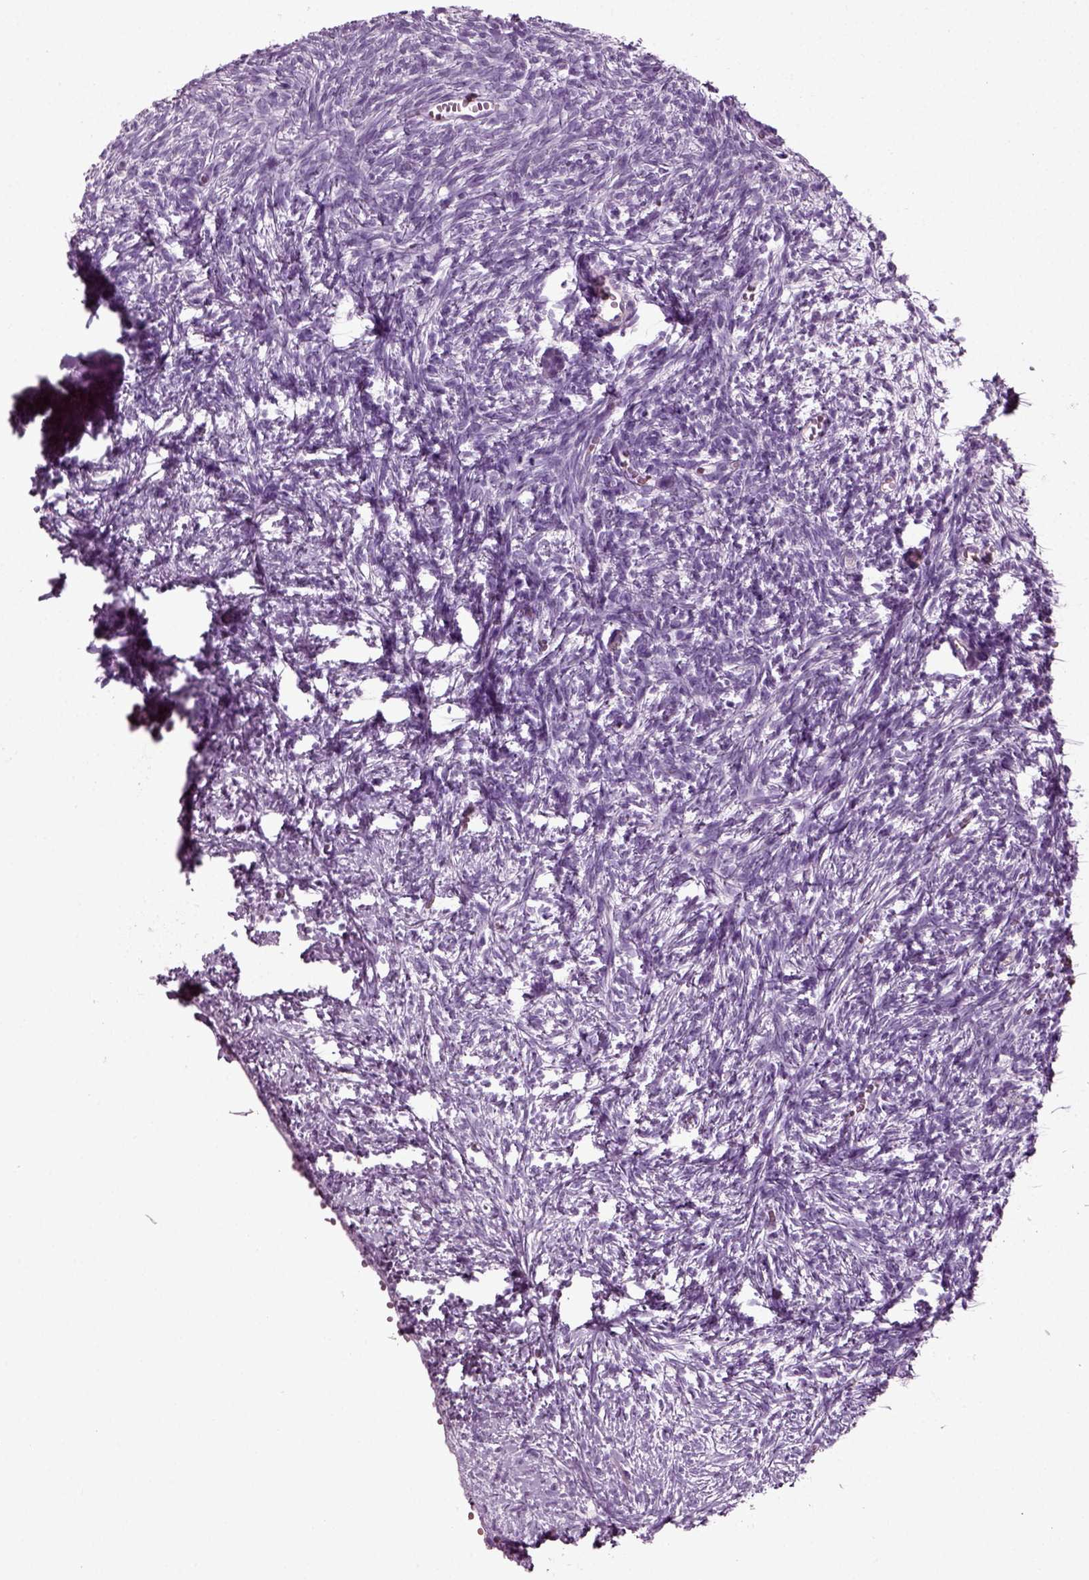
{"staining": {"intensity": "negative", "quantity": "none", "location": "none"}, "tissue": "ovary", "cell_type": "Follicle cells", "image_type": "normal", "snomed": [{"axis": "morphology", "description": "Normal tissue, NOS"}, {"axis": "topography", "description": "Ovary"}], "caption": "The immunohistochemistry photomicrograph has no significant positivity in follicle cells of ovary.", "gene": "DEFB118", "patient": {"sex": "female", "age": 43}}